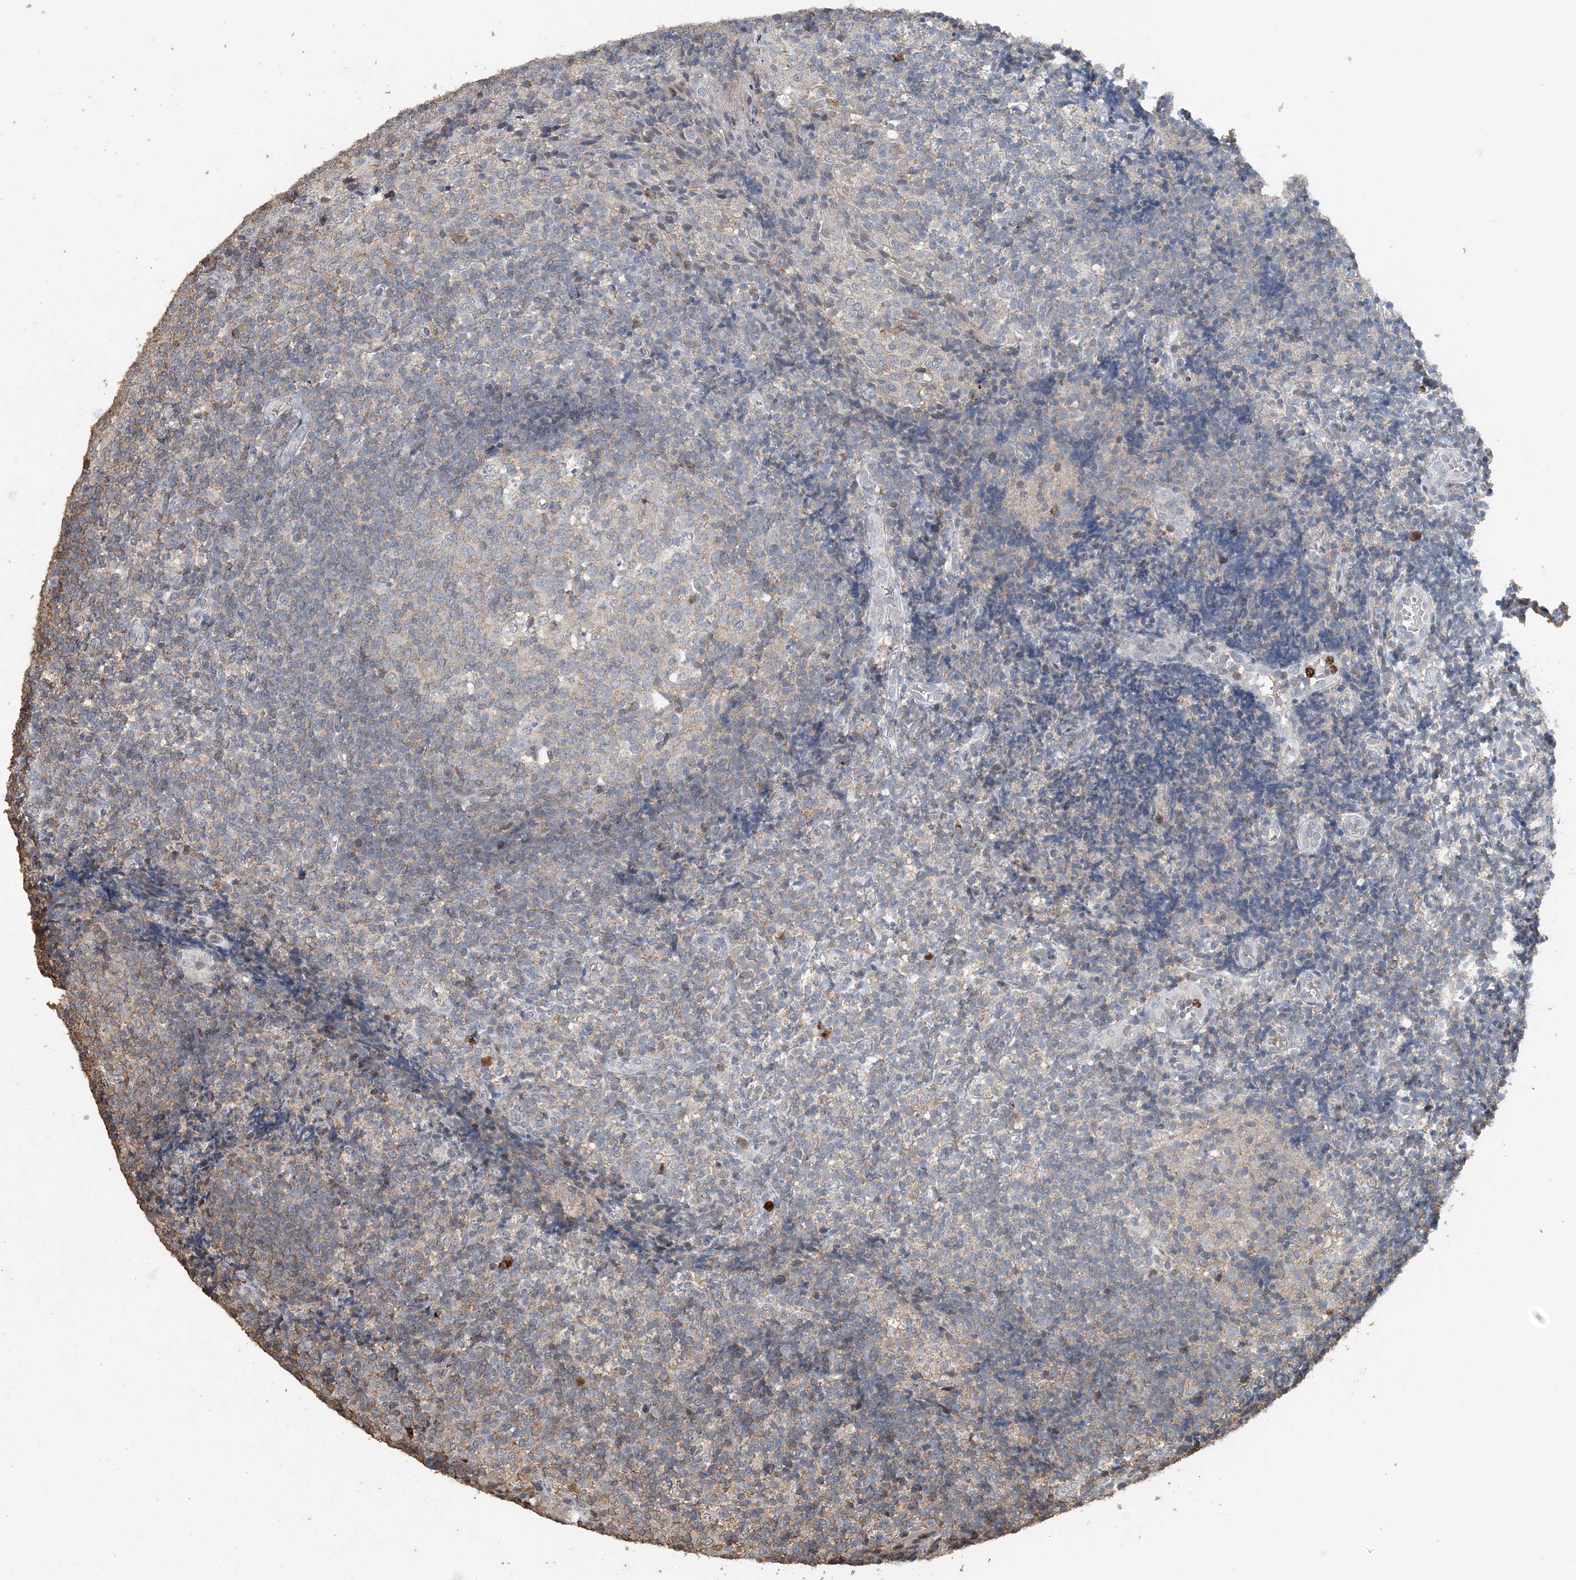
{"staining": {"intensity": "negative", "quantity": "none", "location": "none"}, "tissue": "tonsil", "cell_type": "Germinal center cells", "image_type": "normal", "snomed": [{"axis": "morphology", "description": "Normal tissue, NOS"}, {"axis": "topography", "description": "Tonsil"}], "caption": "IHC of normal human tonsil demonstrates no positivity in germinal center cells.", "gene": "FAM110A", "patient": {"sex": "female", "age": 19}}